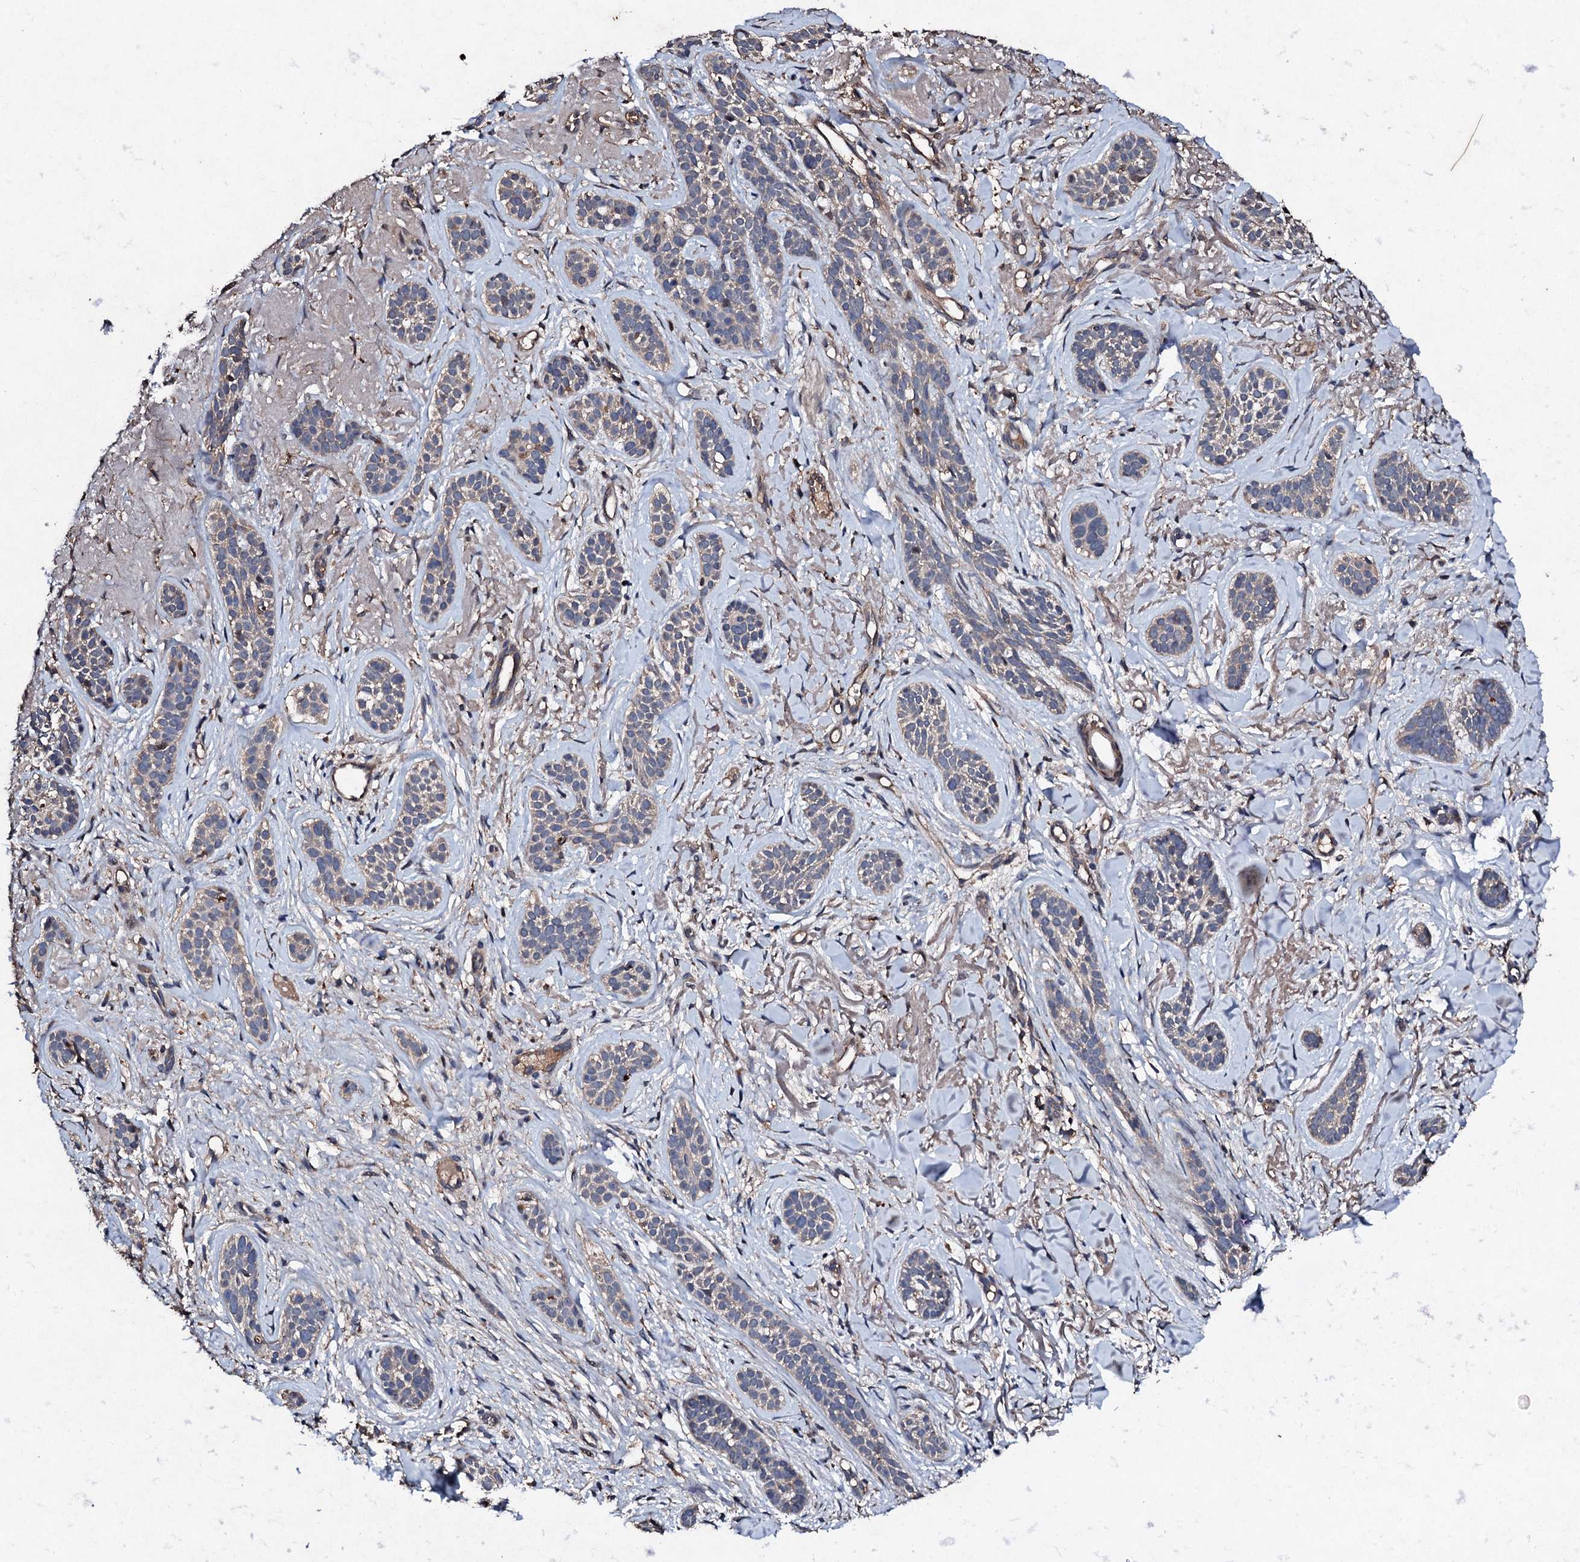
{"staining": {"intensity": "weak", "quantity": "<25%", "location": "cytoplasmic/membranous"}, "tissue": "skin cancer", "cell_type": "Tumor cells", "image_type": "cancer", "snomed": [{"axis": "morphology", "description": "Basal cell carcinoma"}, {"axis": "topography", "description": "Skin"}], "caption": "High magnification brightfield microscopy of skin cancer stained with DAB (brown) and counterstained with hematoxylin (blue): tumor cells show no significant staining.", "gene": "KERA", "patient": {"sex": "male", "age": 71}}